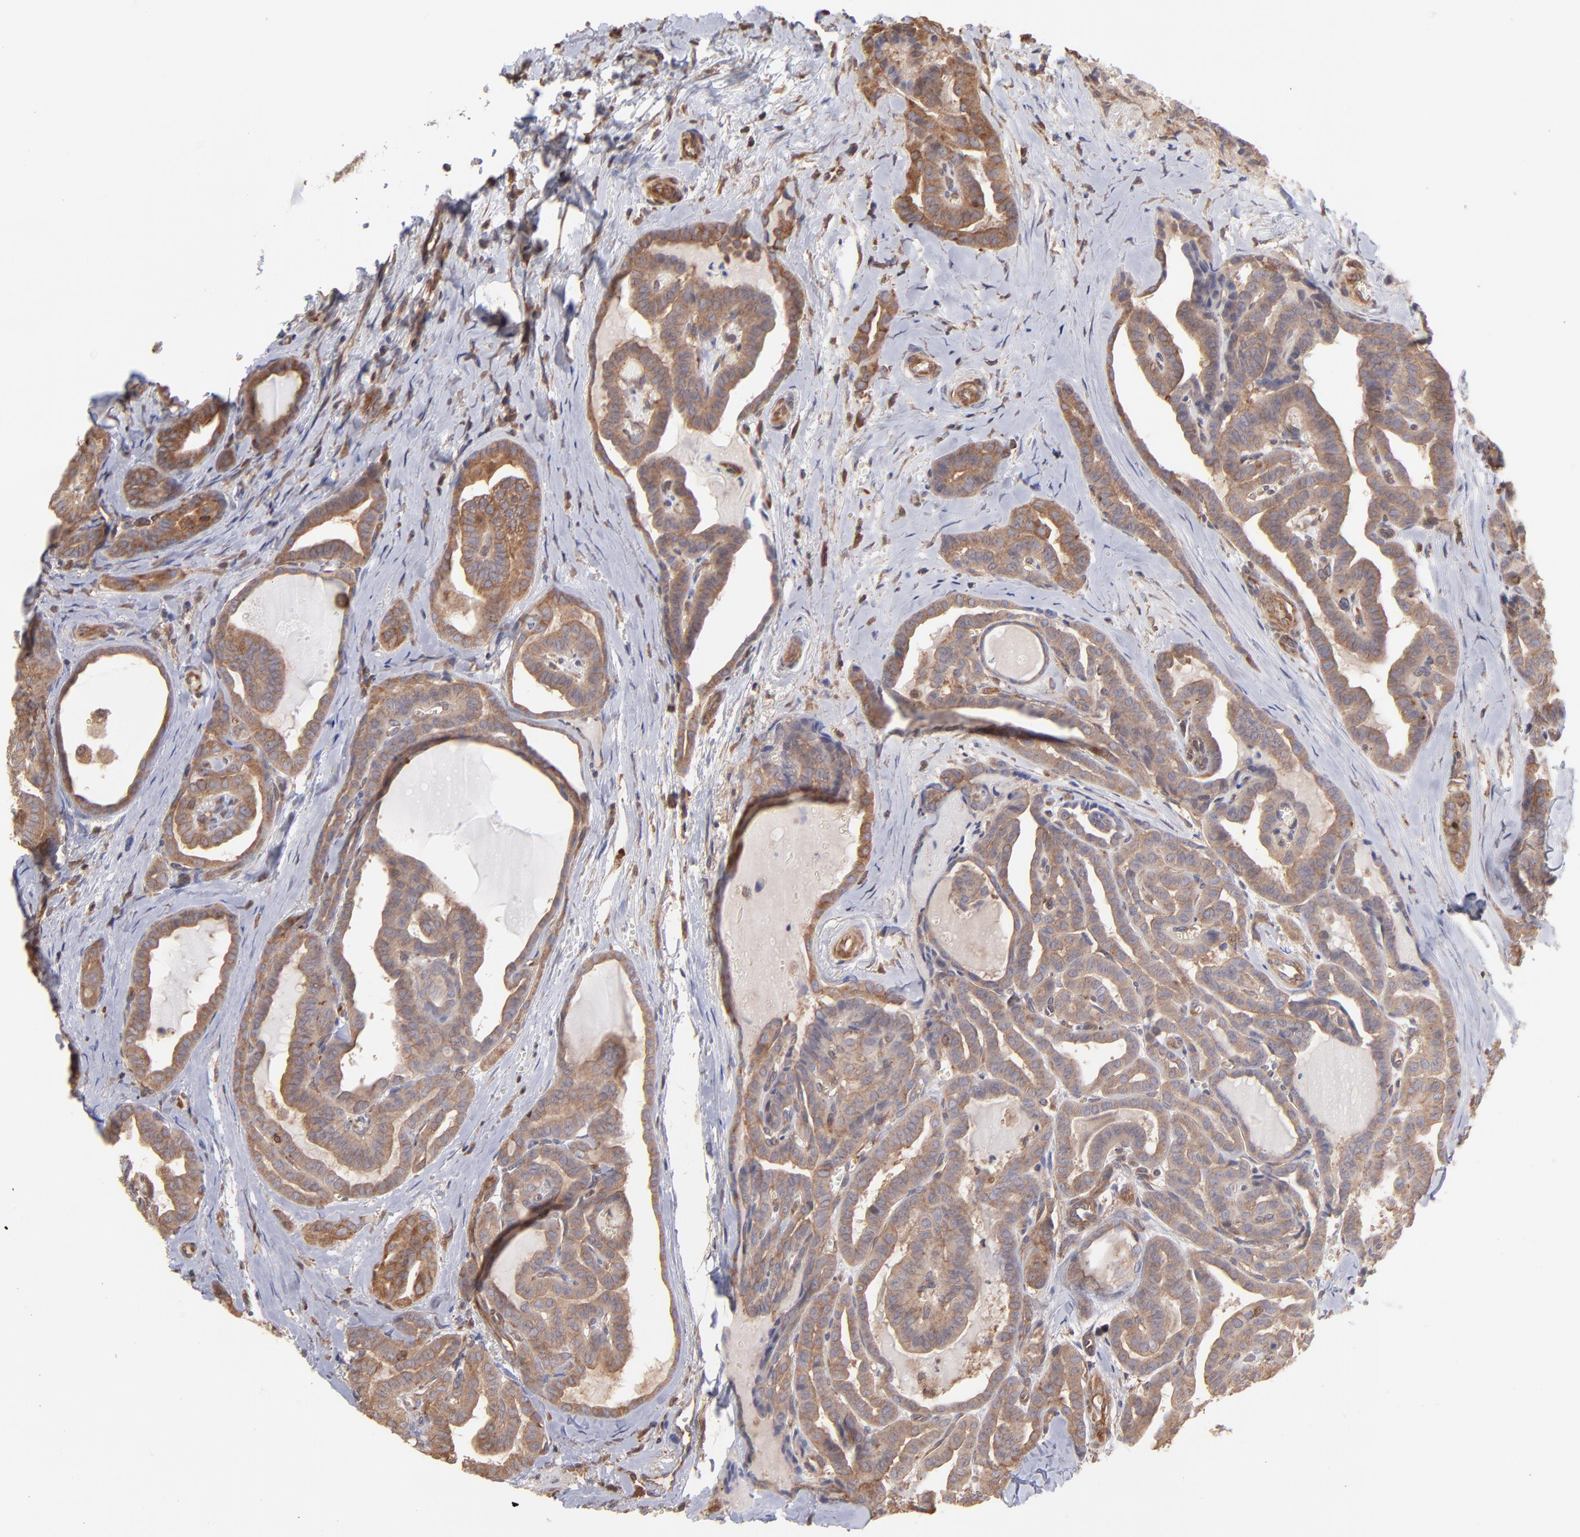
{"staining": {"intensity": "moderate", "quantity": ">75%", "location": "cytoplasmic/membranous"}, "tissue": "thyroid cancer", "cell_type": "Tumor cells", "image_type": "cancer", "snomed": [{"axis": "morphology", "description": "Carcinoma, NOS"}, {"axis": "topography", "description": "Thyroid gland"}], "caption": "Immunohistochemical staining of human carcinoma (thyroid) displays medium levels of moderate cytoplasmic/membranous protein positivity in about >75% of tumor cells. The protein of interest is stained brown, and the nuclei are stained in blue (DAB IHC with brightfield microscopy, high magnification).", "gene": "MAPRE1", "patient": {"sex": "female", "age": 91}}